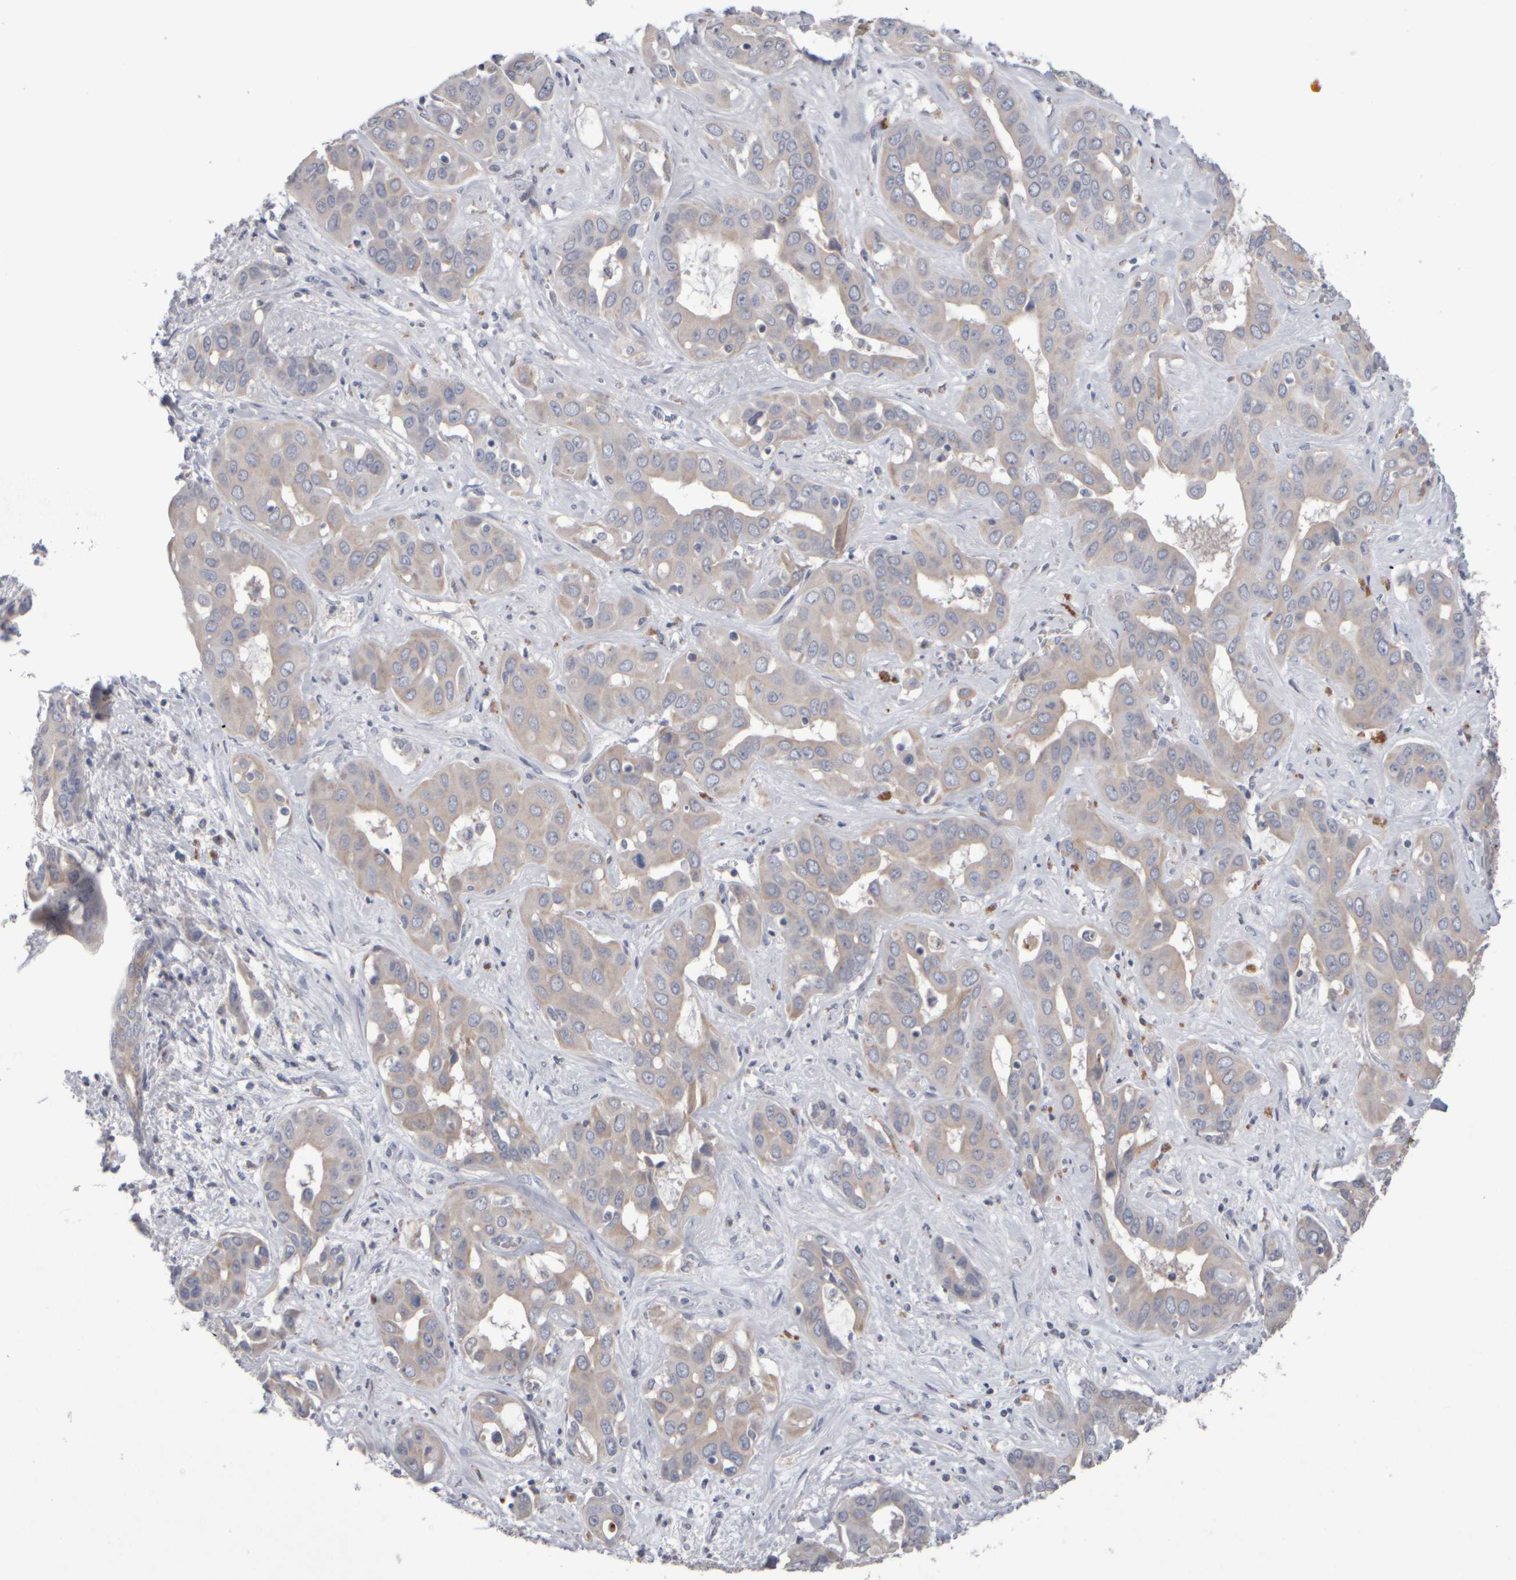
{"staining": {"intensity": "weak", "quantity": ">75%", "location": "cytoplasmic/membranous"}, "tissue": "liver cancer", "cell_type": "Tumor cells", "image_type": "cancer", "snomed": [{"axis": "morphology", "description": "Cholangiocarcinoma"}, {"axis": "topography", "description": "Liver"}], "caption": "This histopathology image displays IHC staining of liver cancer (cholangiocarcinoma), with low weak cytoplasmic/membranous staining in about >75% of tumor cells.", "gene": "EPHX2", "patient": {"sex": "female", "age": 52}}